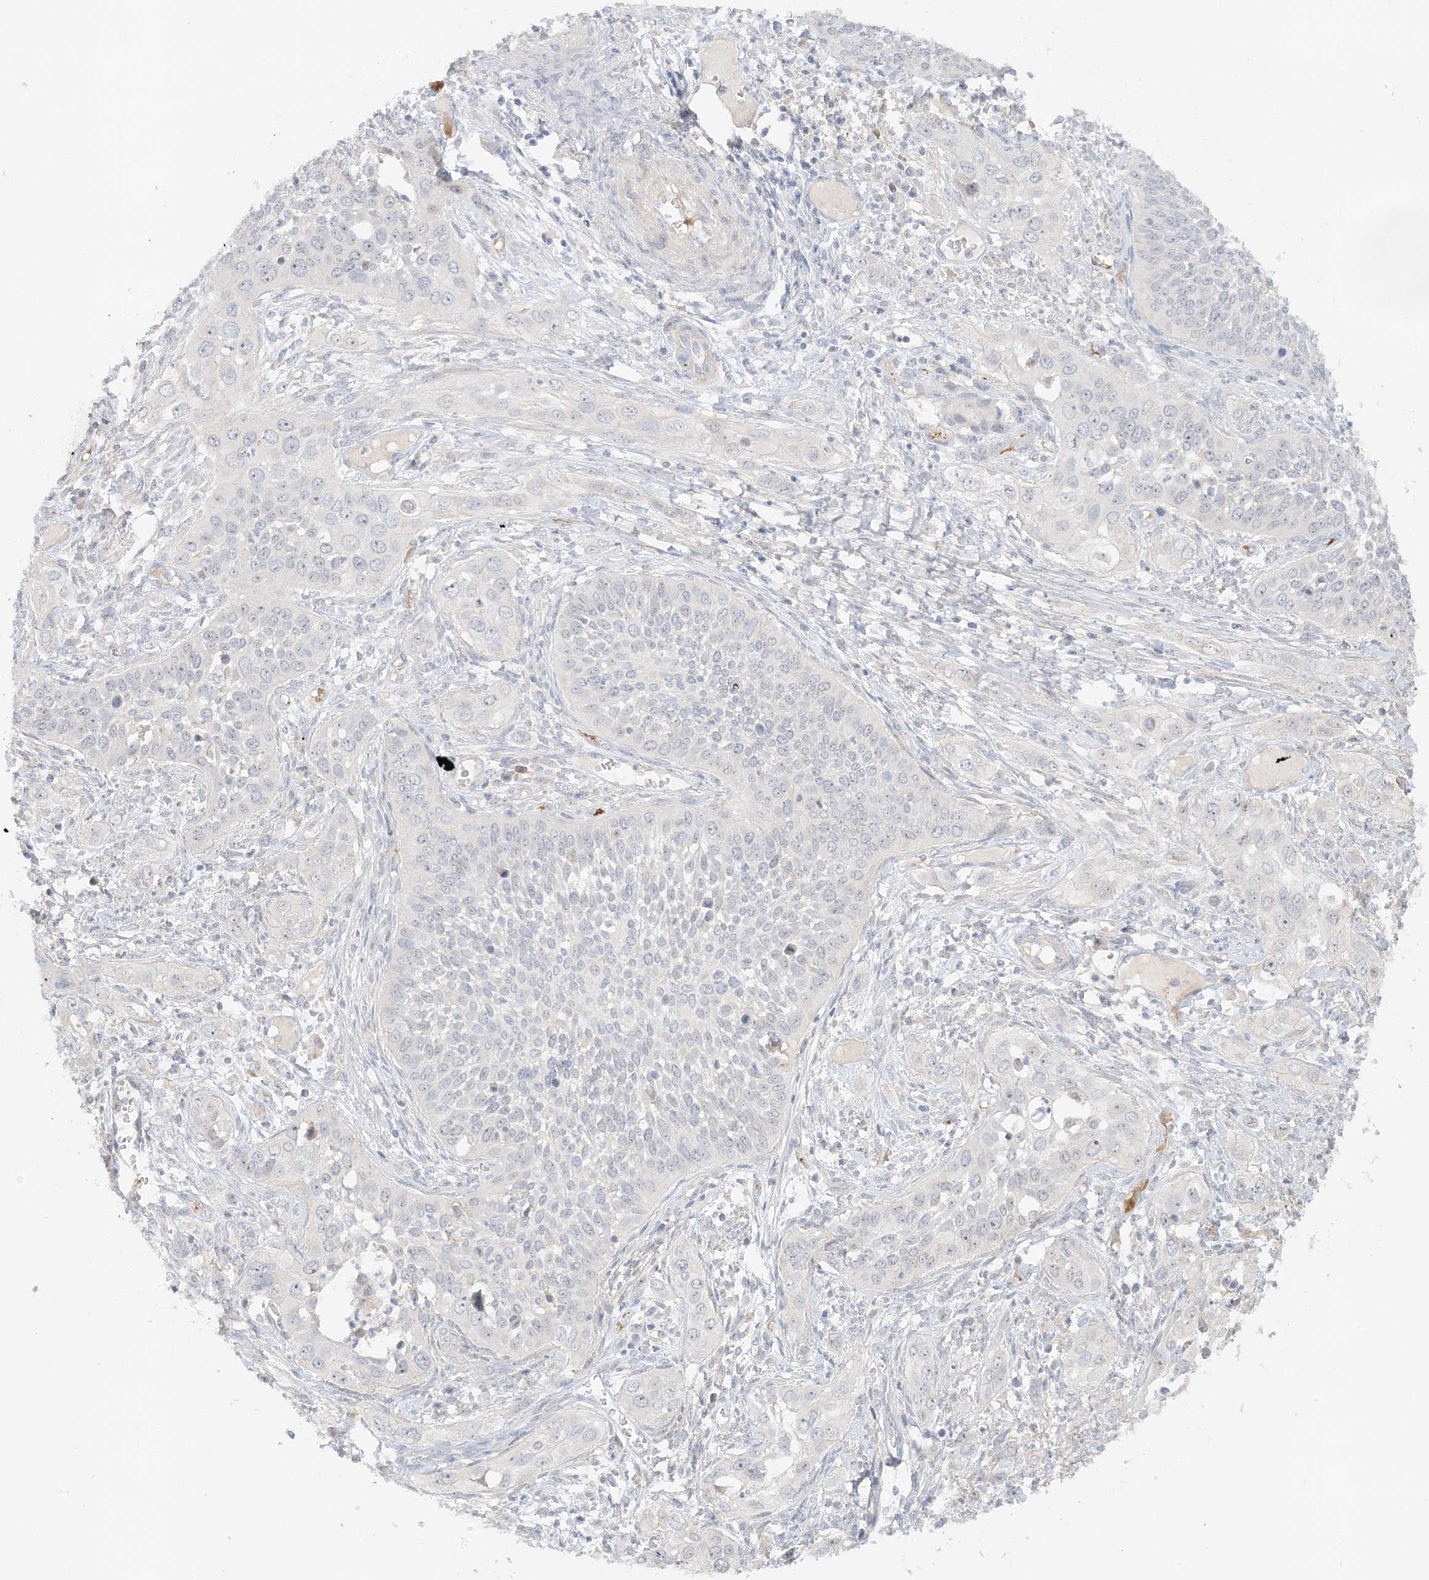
{"staining": {"intensity": "negative", "quantity": "none", "location": "none"}, "tissue": "cervical cancer", "cell_type": "Tumor cells", "image_type": "cancer", "snomed": [{"axis": "morphology", "description": "Squamous cell carcinoma, NOS"}, {"axis": "topography", "description": "Cervix"}], "caption": "This photomicrograph is of cervical cancer (squamous cell carcinoma) stained with immunohistochemistry (IHC) to label a protein in brown with the nuclei are counter-stained blue. There is no positivity in tumor cells.", "gene": "ETAA1", "patient": {"sex": "female", "age": 34}}